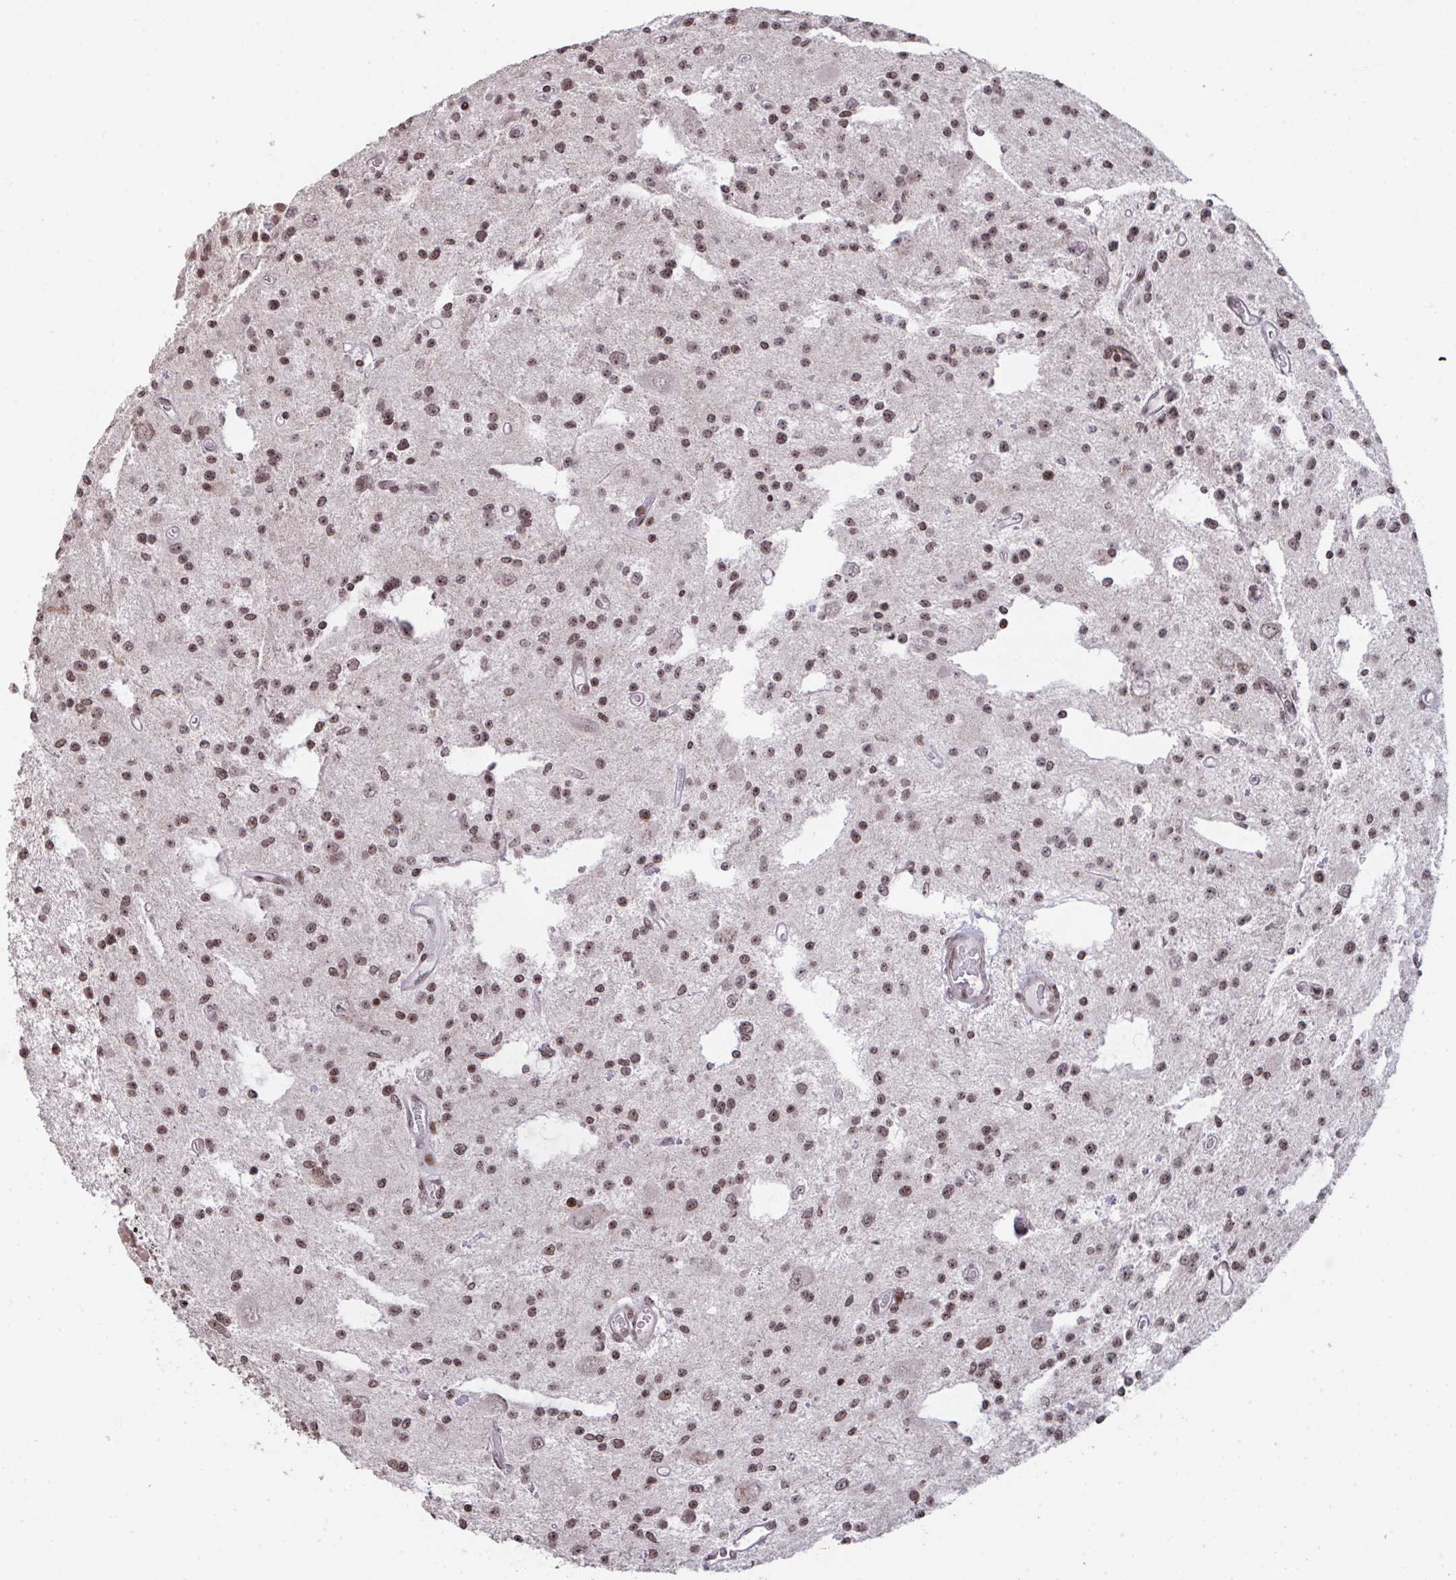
{"staining": {"intensity": "moderate", "quantity": ">75%", "location": "nuclear"}, "tissue": "glioma", "cell_type": "Tumor cells", "image_type": "cancer", "snomed": [{"axis": "morphology", "description": "Glioma, malignant, Low grade"}, {"axis": "topography", "description": "Brain"}], "caption": "Brown immunohistochemical staining in human malignant low-grade glioma demonstrates moderate nuclear staining in approximately >75% of tumor cells. The protein is stained brown, and the nuclei are stained in blue (DAB IHC with brightfield microscopy, high magnification).", "gene": "NIP7", "patient": {"sex": "male", "age": 43}}